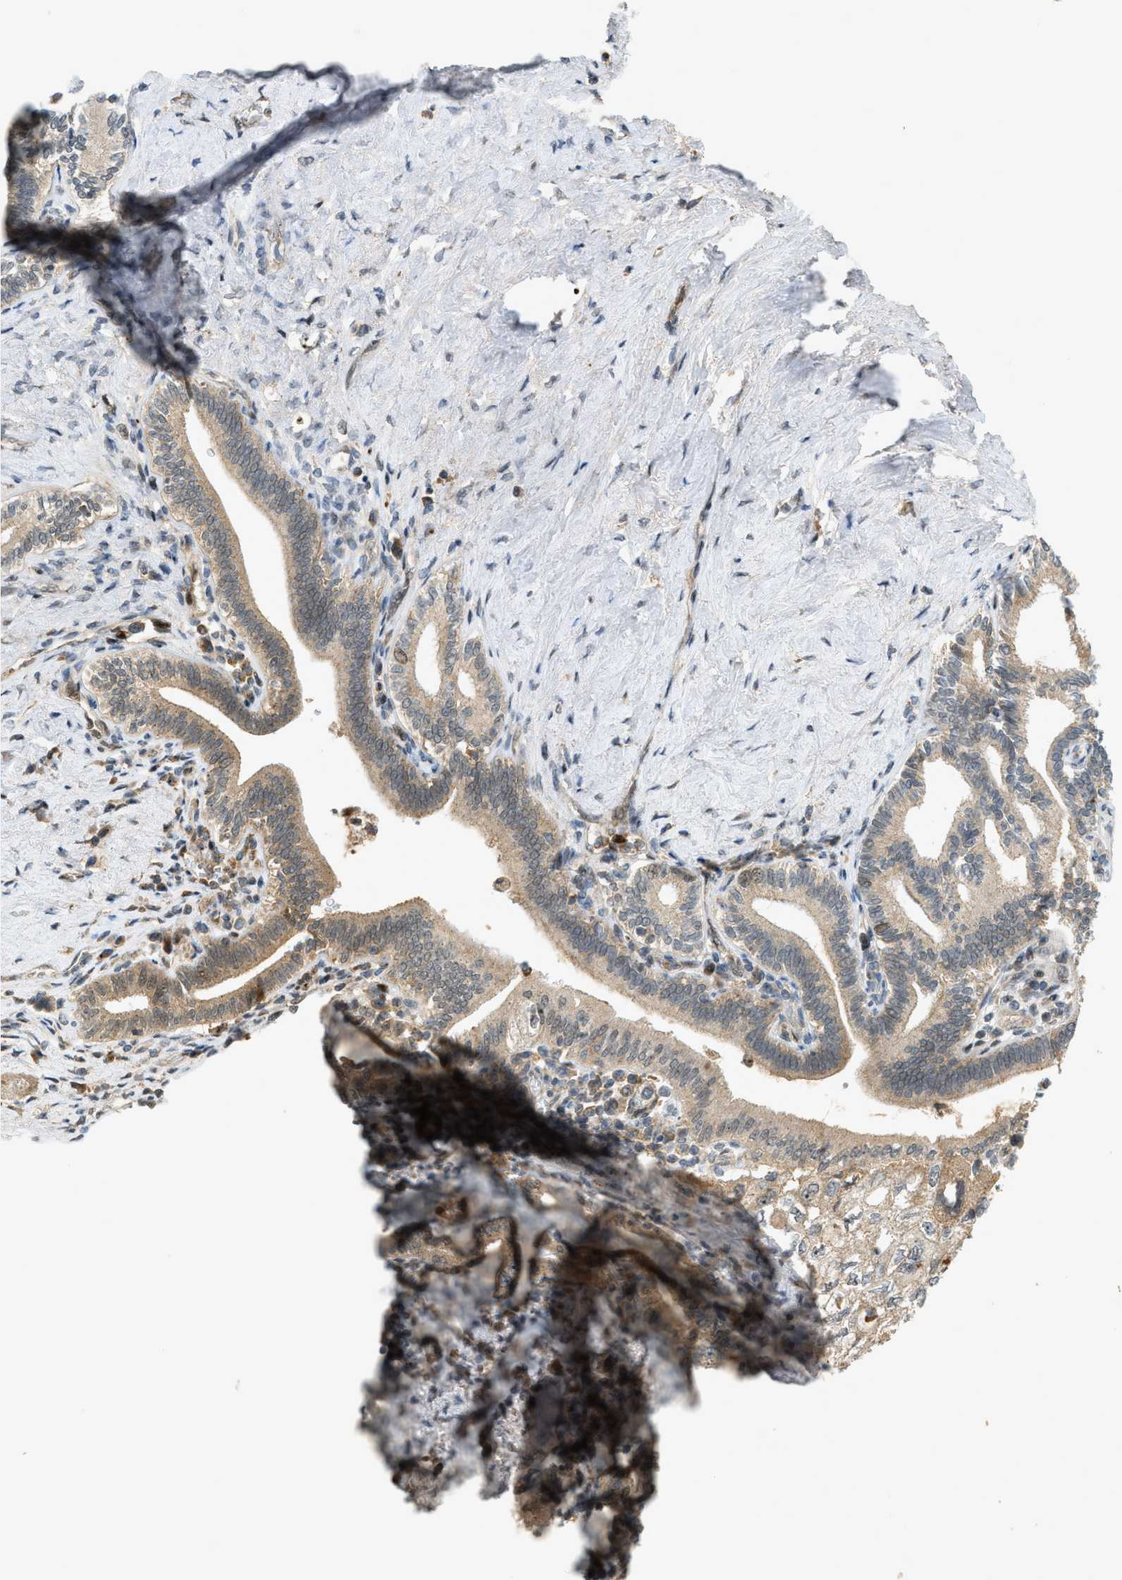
{"staining": {"intensity": "weak", "quantity": "25%-75%", "location": "cytoplasmic/membranous"}, "tissue": "pancreatic cancer", "cell_type": "Tumor cells", "image_type": "cancer", "snomed": [{"axis": "morphology", "description": "Adenocarcinoma, NOS"}, {"axis": "topography", "description": "Pancreas"}], "caption": "This photomicrograph shows pancreatic cancer stained with immunohistochemistry to label a protein in brown. The cytoplasmic/membranous of tumor cells show weak positivity for the protein. Nuclei are counter-stained blue.", "gene": "TRAPPC14", "patient": {"sex": "female", "age": 73}}